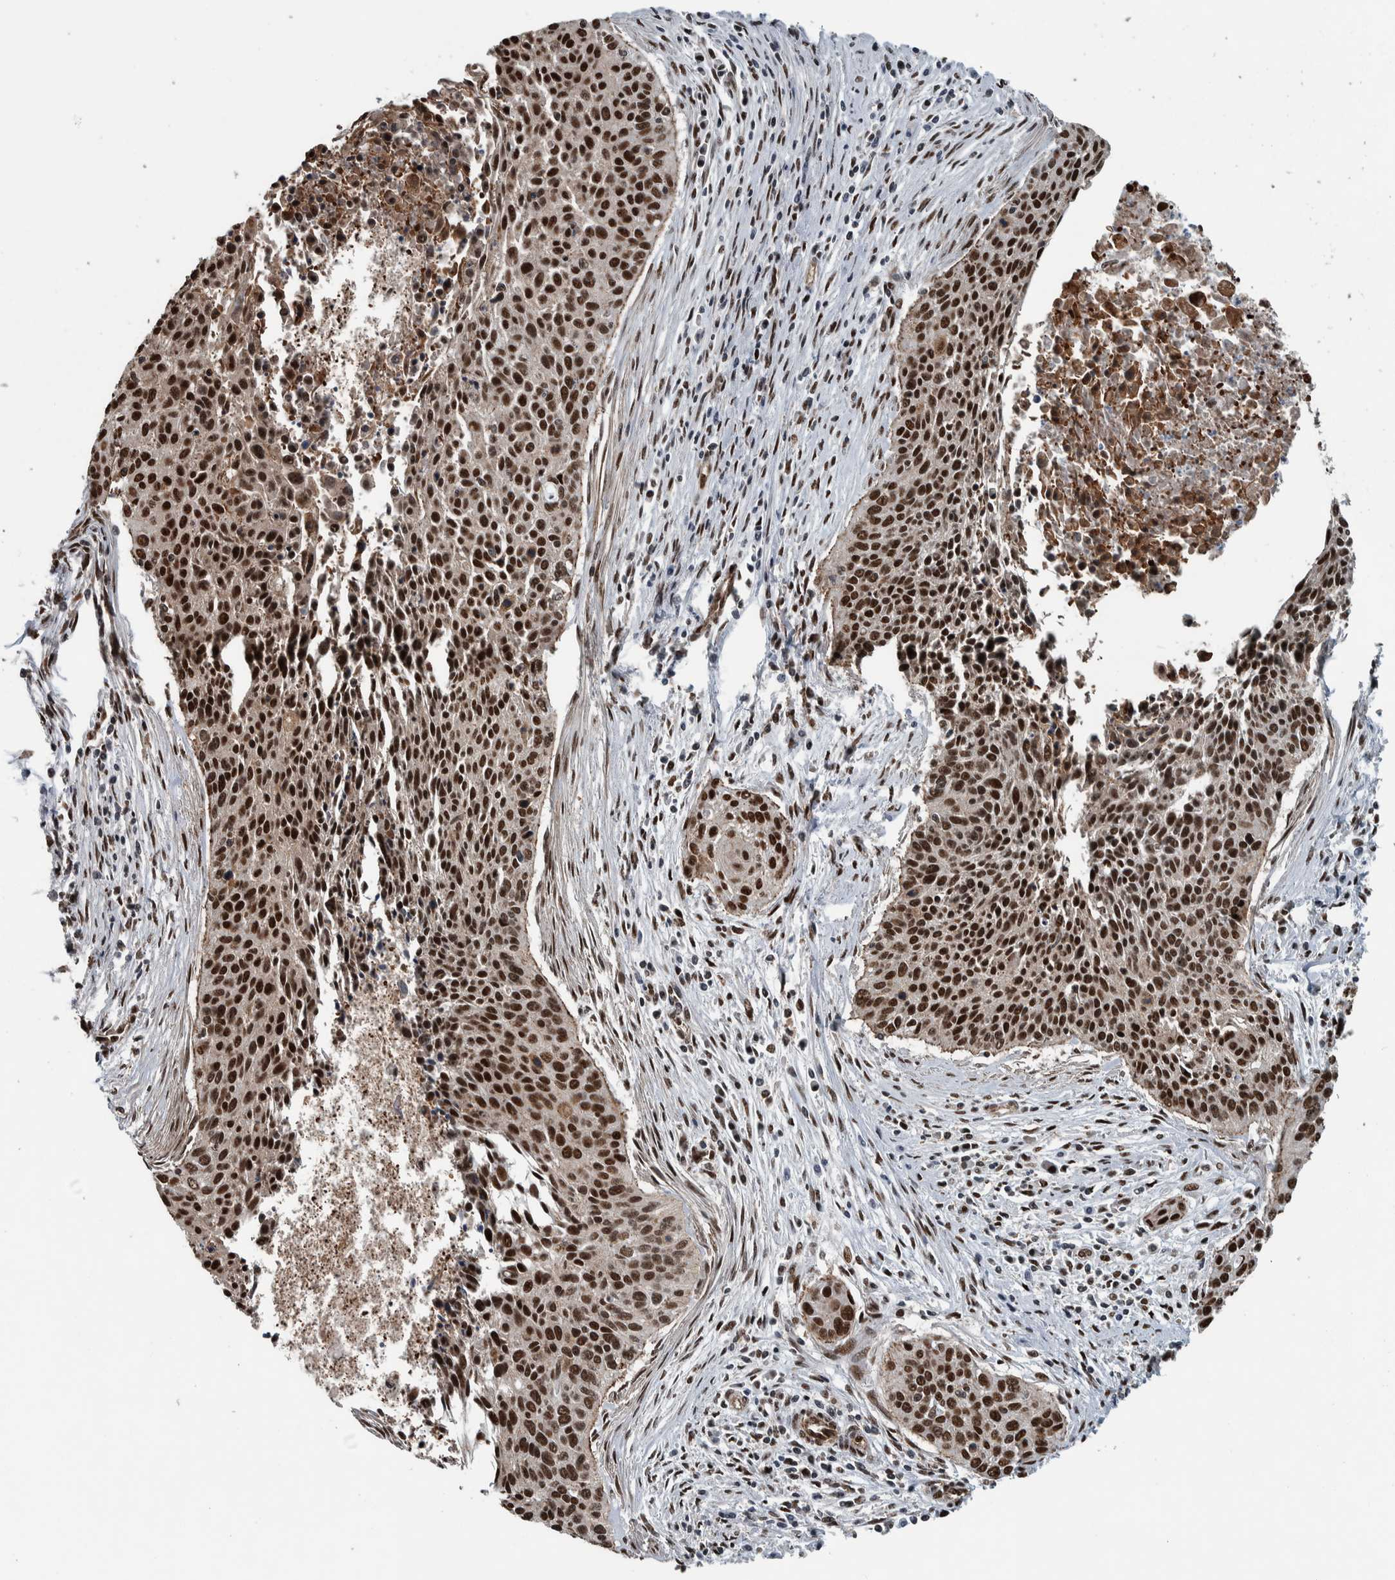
{"staining": {"intensity": "strong", "quantity": ">75%", "location": "nuclear"}, "tissue": "cervical cancer", "cell_type": "Tumor cells", "image_type": "cancer", "snomed": [{"axis": "morphology", "description": "Squamous cell carcinoma, NOS"}, {"axis": "topography", "description": "Cervix"}], "caption": "Human cervical squamous cell carcinoma stained for a protein (brown) displays strong nuclear positive expression in about >75% of tumor cells.", "gene": "FAM135B", "patient": {"sex": "female", "age": 55}}